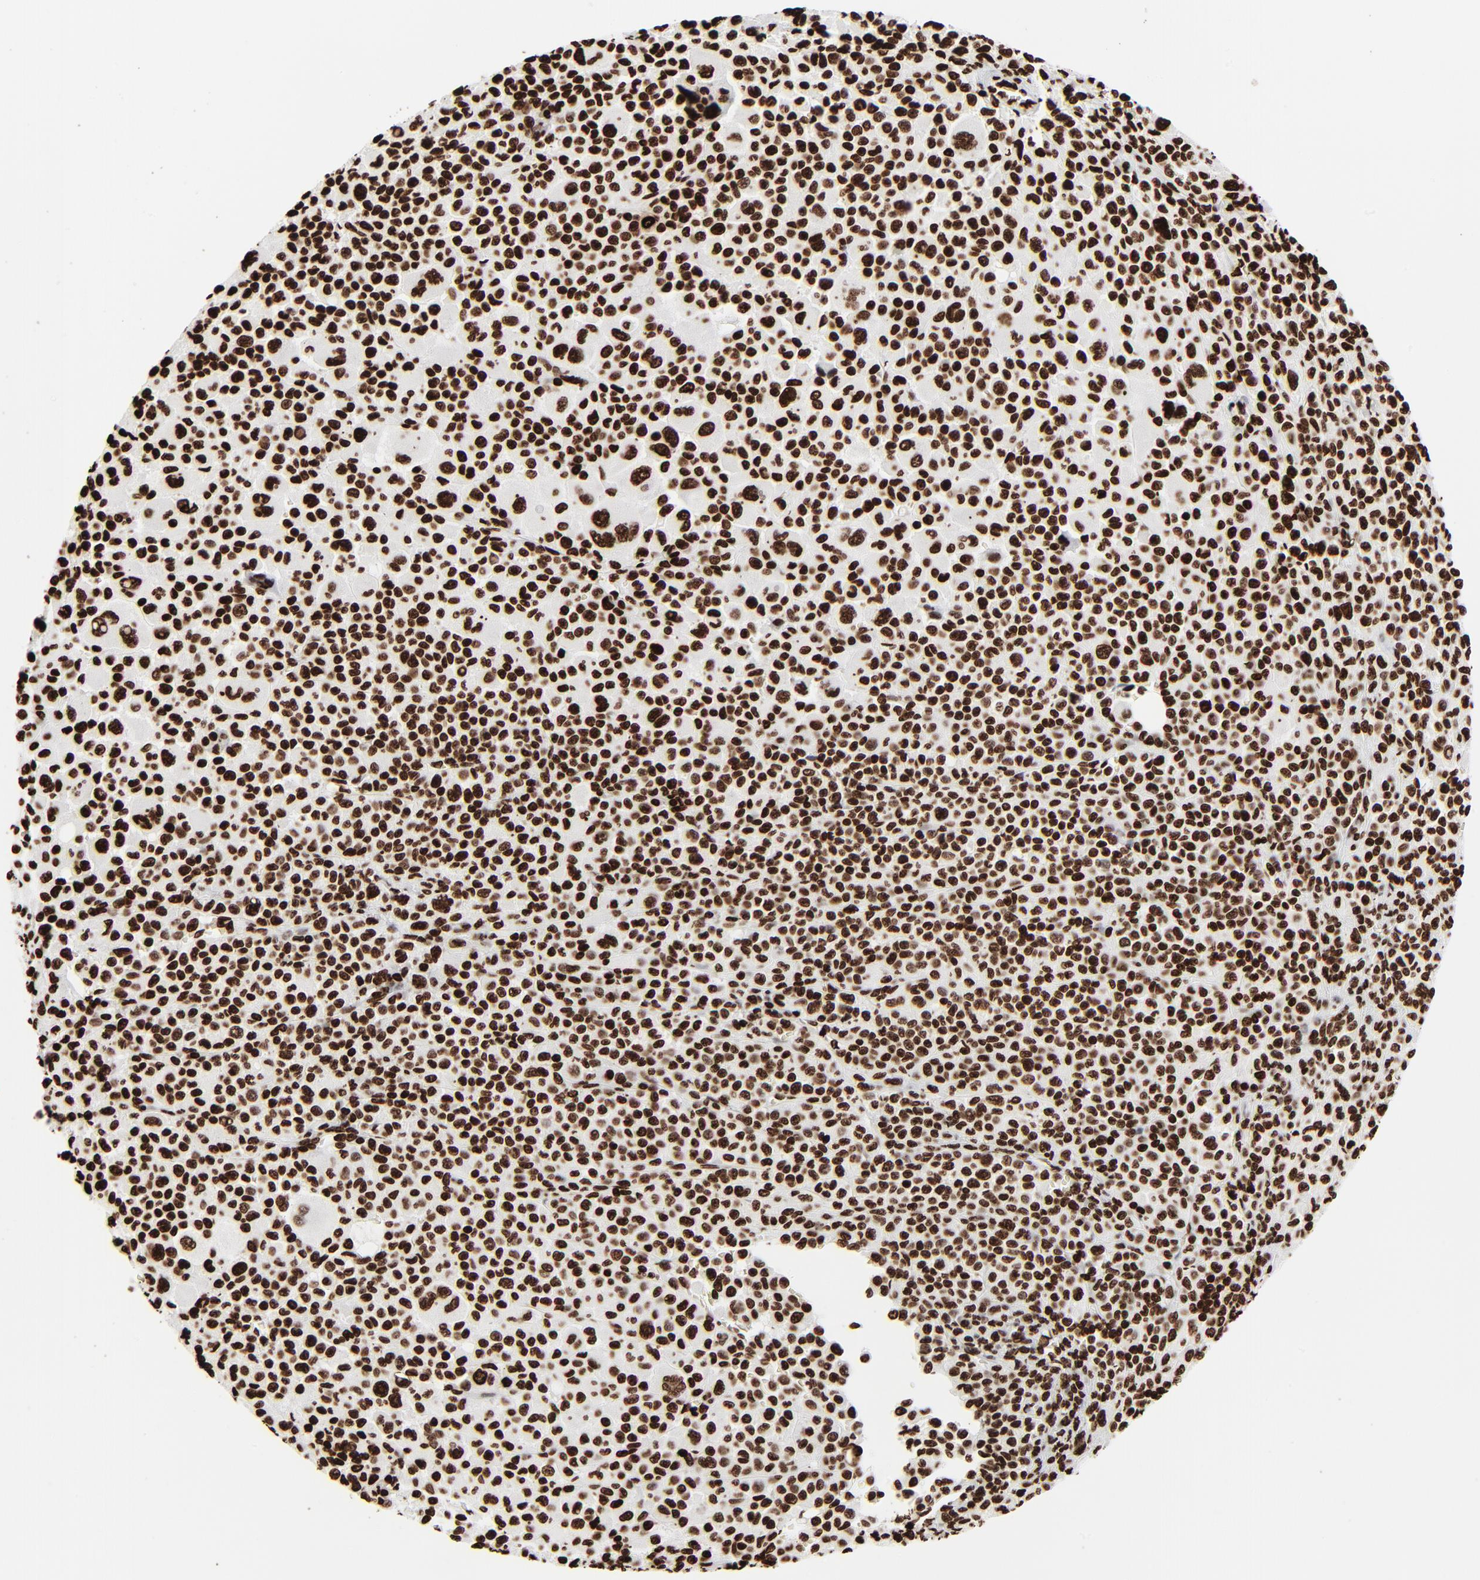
{"staining": {"intensity": "strong", "quantity": ">75%", "location": "nuclear"}, "tissue": "melanoma", "cell_type": "Tumor cells", "image_type": "cancer", "snomed": [{"axis": "morphology", "description": "Malignant melanoma, Metastatic site"}, {"axis": "topography", "description": "Skin"}], "caption": "Immunohistochemistry (IHC) of human melanoma shows high levels of strong nuclear positivity in about >75% of tumor cells. Ihc stains the protein in brown and the nuclei are stained blue.", "gene": "H3-4", "patient": {"sex": "female", "age": 74}}